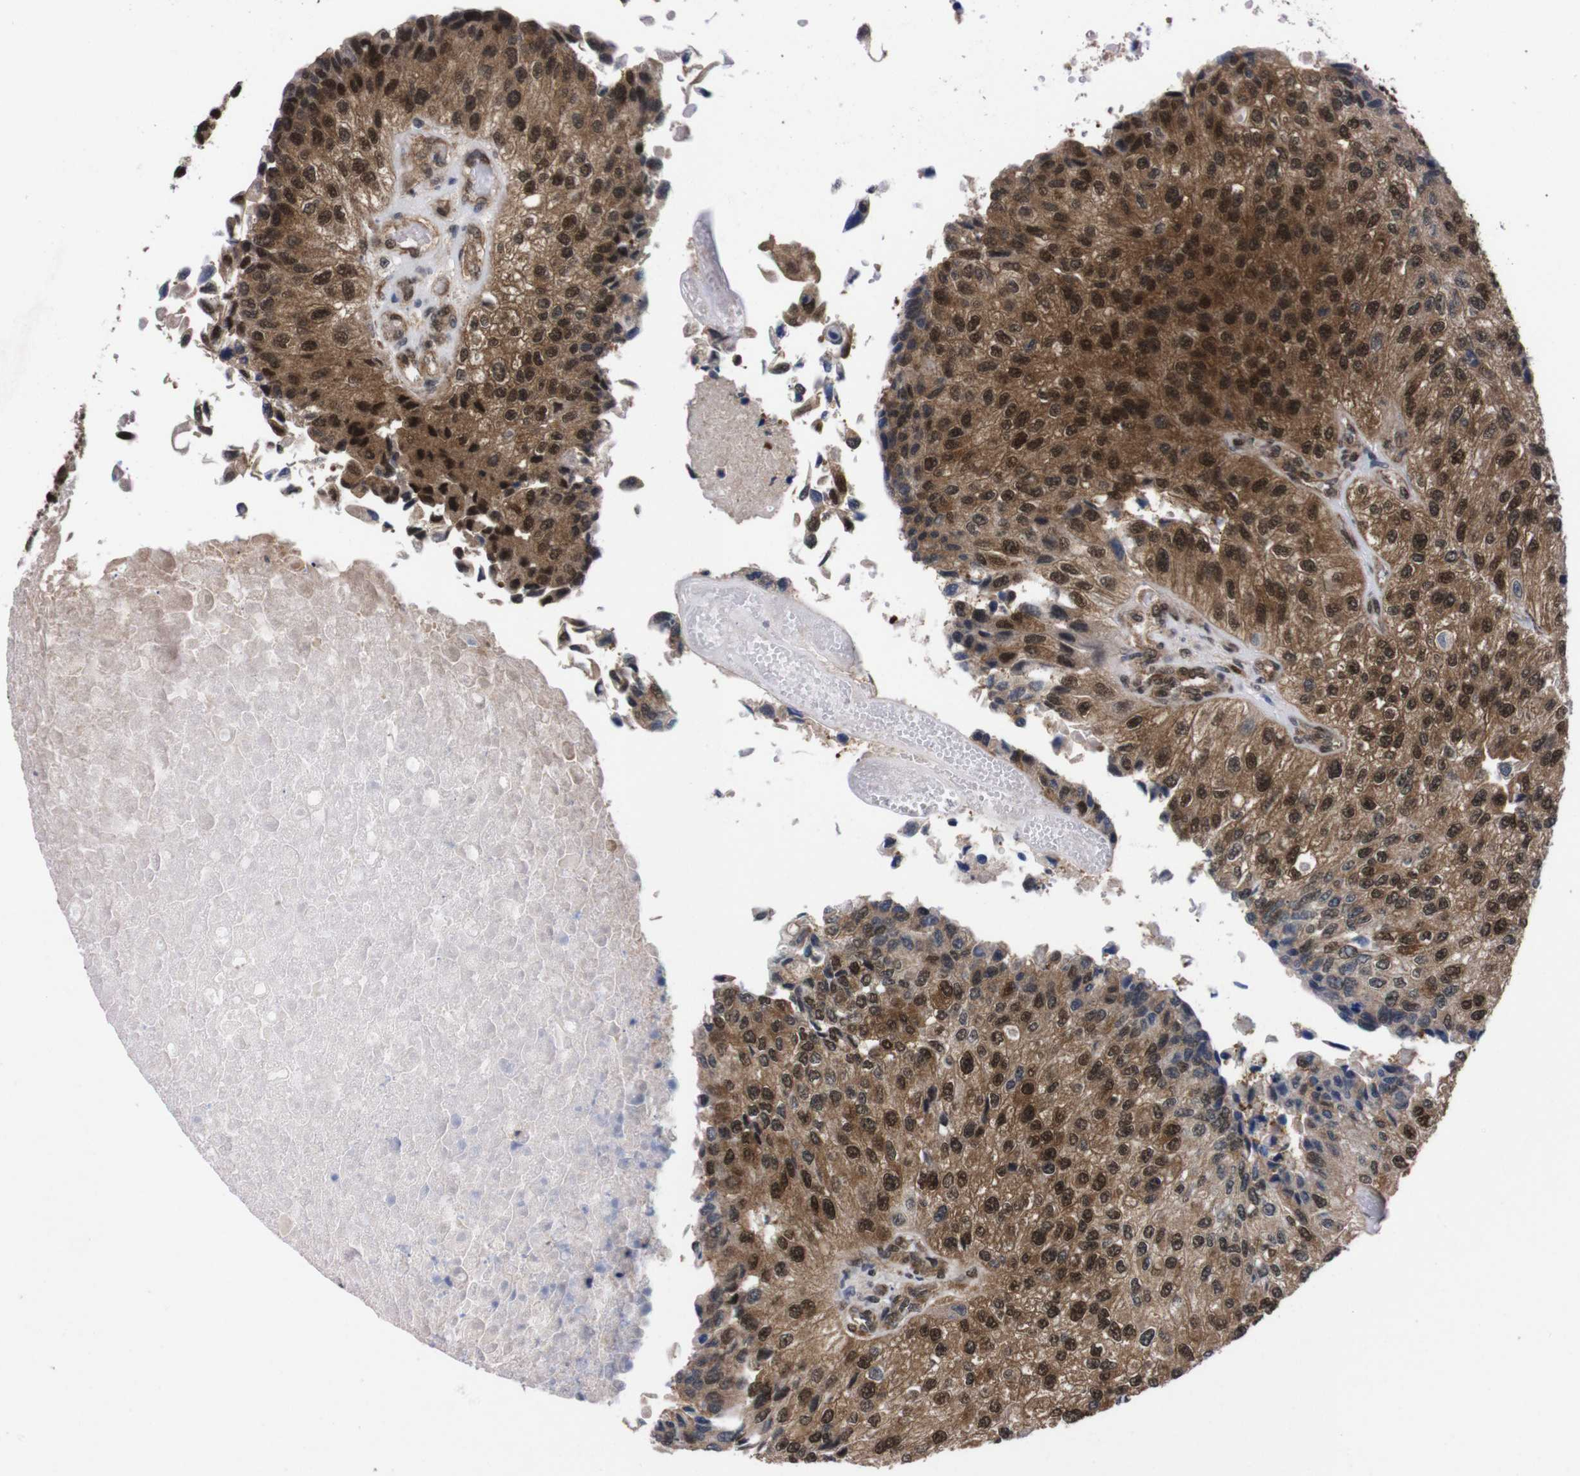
{"staining": {"intensity": "strong", "quantity": ">75%", "location": "cytoplasmic/membranous,nuclear"}, "tissue": "urothelial cancer", "cell_type": "Tumor cells", "image_type": "cancer", "snomed": [{"axis": "morphology", "description": "Urothelial carcinoma, High grade"}, {"axis": "topography", "description": "Kidney"}, {"axis": "topography", "description": "Urinary bladder"}], "caption": "IHC of urothelial cancer demonstrates high levels of strong cytoplasmic/membranous and nuclear expression in approximately >75% of tumor cells.", "gene": "UBQLN2", "patient": {"sex": "male", "age": 77}}